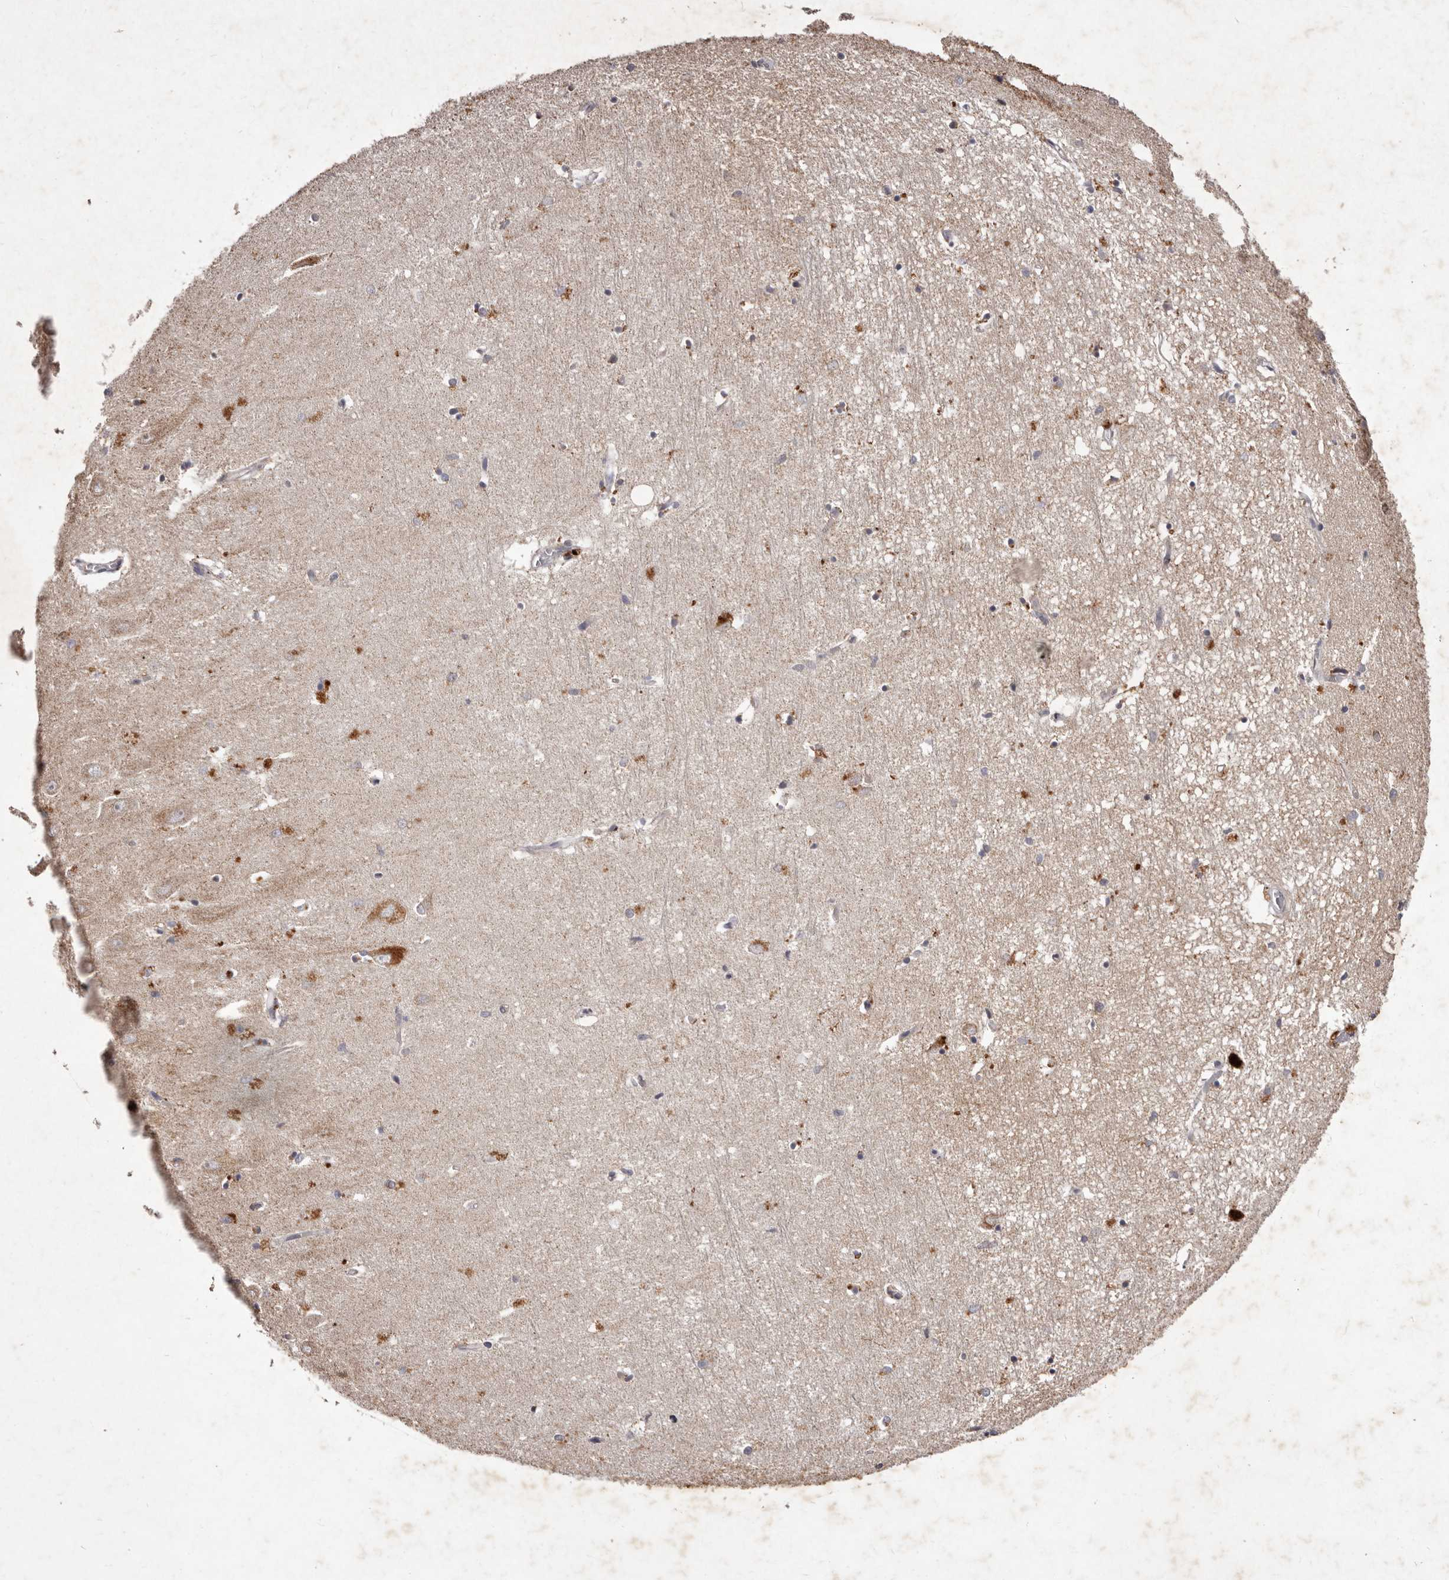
{"staining": {"intensity": "moderate", "quantity": "<25%", "location": "cytoplasmic/membranous"}, "tissue": "hippocampus", "cell_type": "Glial cells", "image_type": "normal", "snomed": [{"axis": "morphology", "description": "Normal tissue, NOS"}, {"axis": "topography", "description": "Hippocampus"}], "caption": "Glial cells display low levels of moderate cytoplasmic/membranous expression in approximately <25% of cells in benign human hippocampus. (Stains: DAB (3,3'-diaminobenzidine) in brown, nuclei in blue, Microscopy: brightfield microscopy at high magnification).", "gene": "CXCL14", "patient": {"sex": "female", "age": 64}}